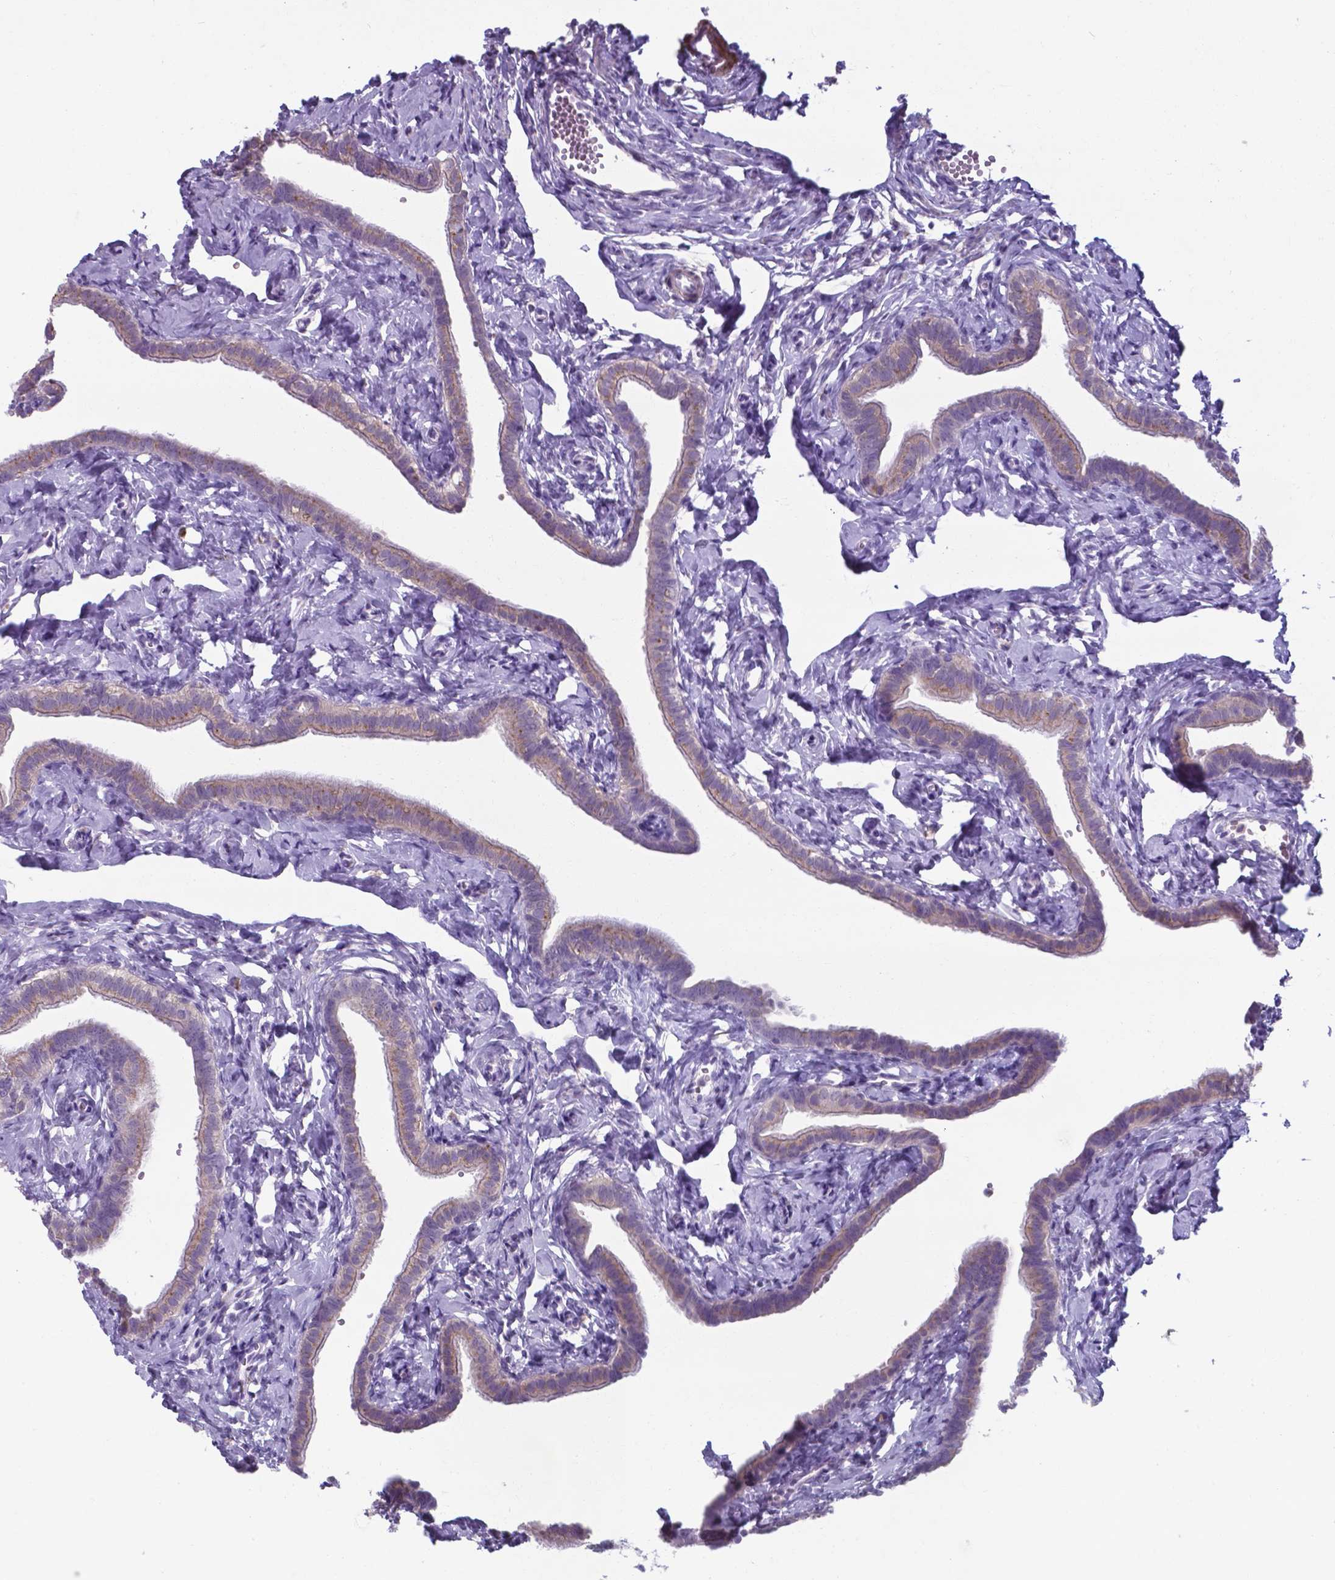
{"staining": {"intensity": "weak", "quantity": "<25%", "location": "cytoplasmic/membranous"}, "tissue": "fallopian tube", "cell_type": "Glandular cells", "image_type": "normal", "snomed": [{"axis": "morphology", "description": "Normal tissue, NOS"}, {"axis": "topography", "description": "Fallopian tube"}], "caption": "A histopathology image of human fallopian tube is negative for staining in glandular cells. (DAB IHC with hematoxylin counter stain).", "gene": "AP5B1", "patient": {"sex": "female", "age": 41}}